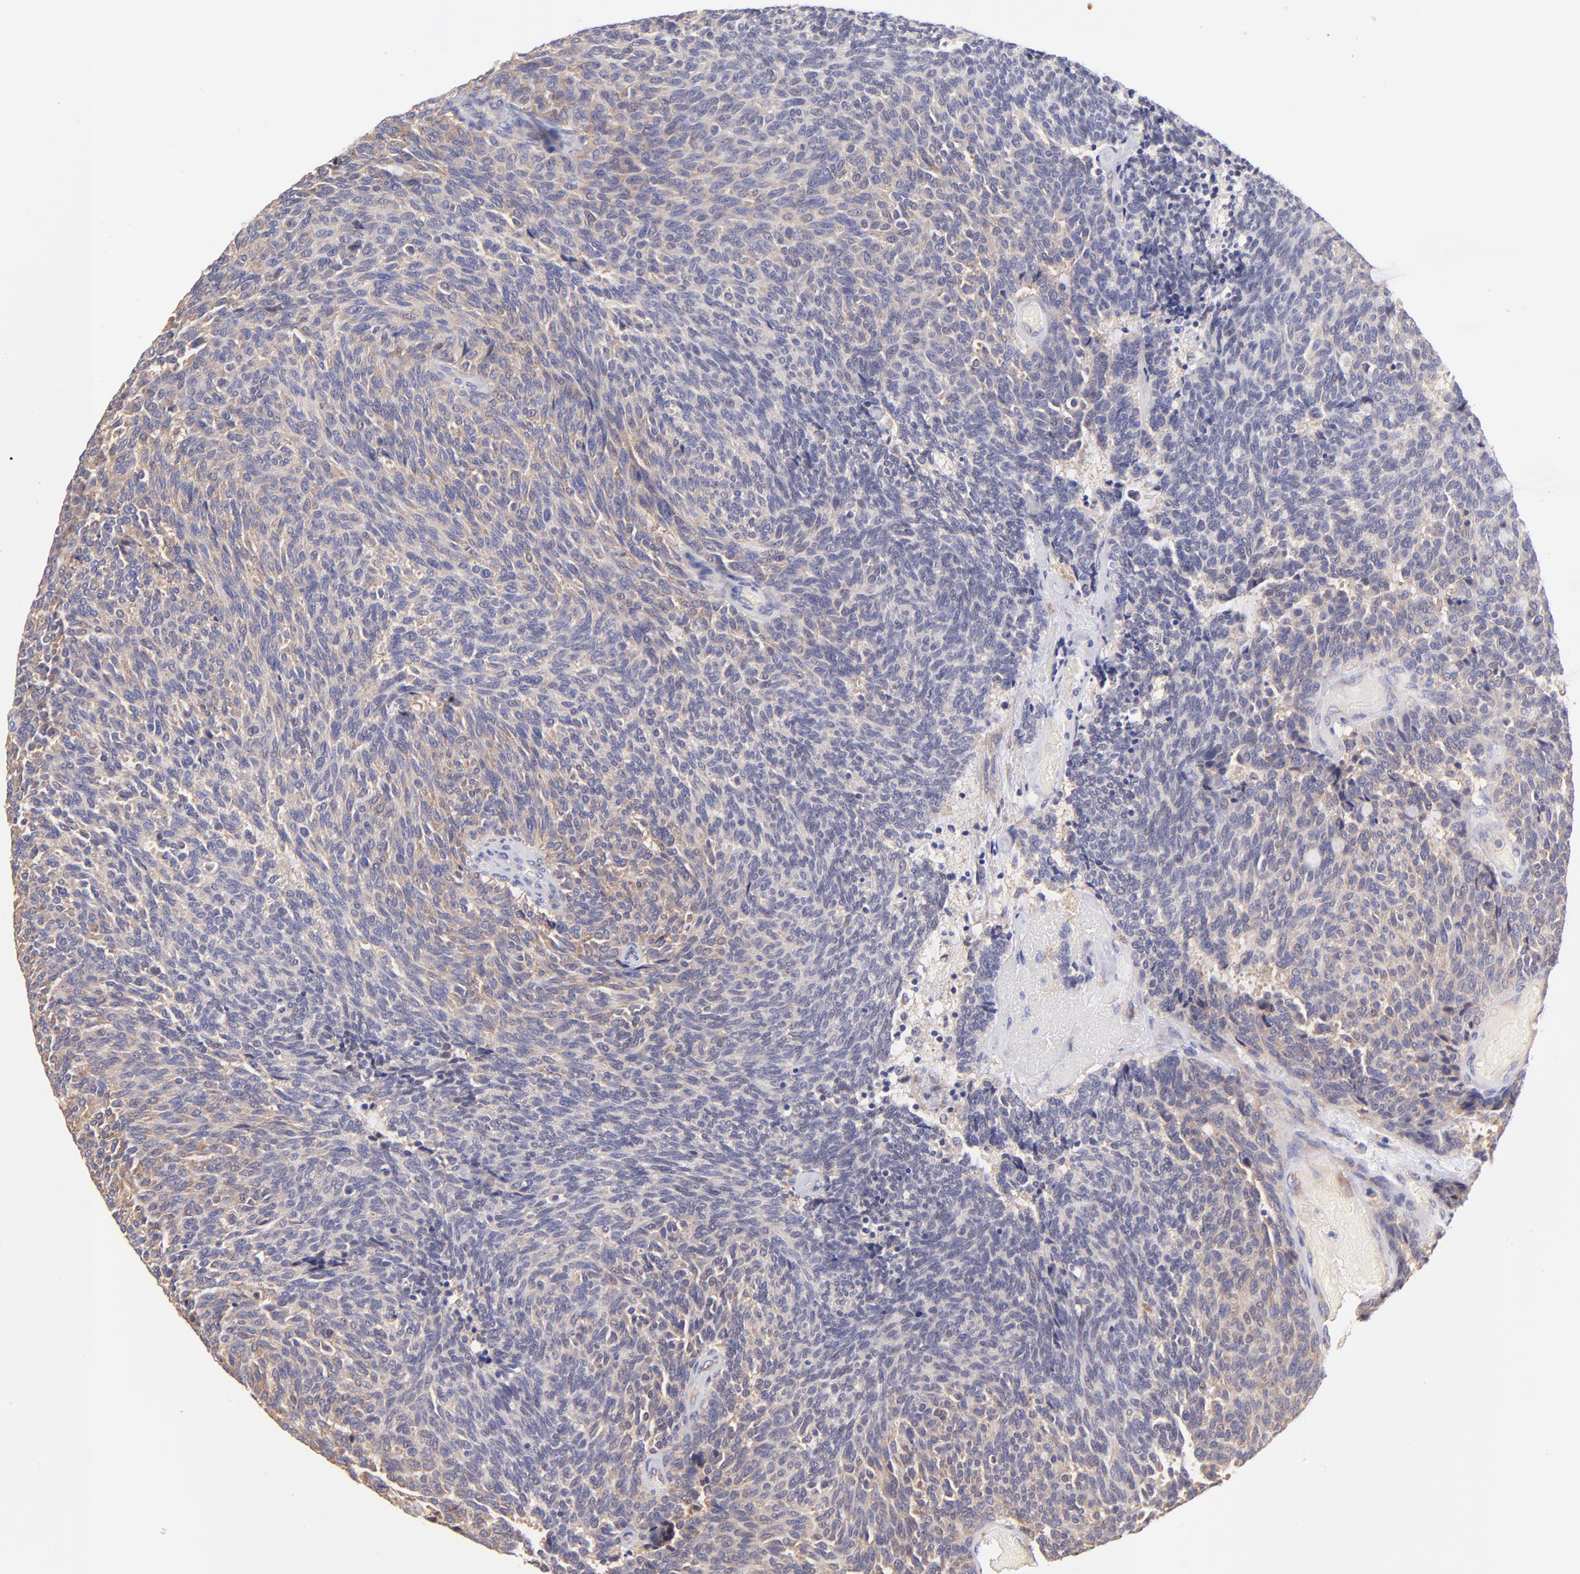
{"staining": {"intensity": "moderate", "quantity": ">75%", "location": "cytoplasmic/membranous"}, "tissue": "carcinoid", "cell_type": "Tumor cells", "image_type": "cancer", "snomed": [{"axis": "morphology", "description": "Carcinoid, malignant, NOS"}, {"axis": "topography", "description": "Pancreas"}], "caption": "Carcinoid (malignant) stained for a protein demonstrates moderate cytoplasmic/membranous positivity in tumor cells.", "gene": "RPL11", "patient": {"sex": "female", "age": 54}}